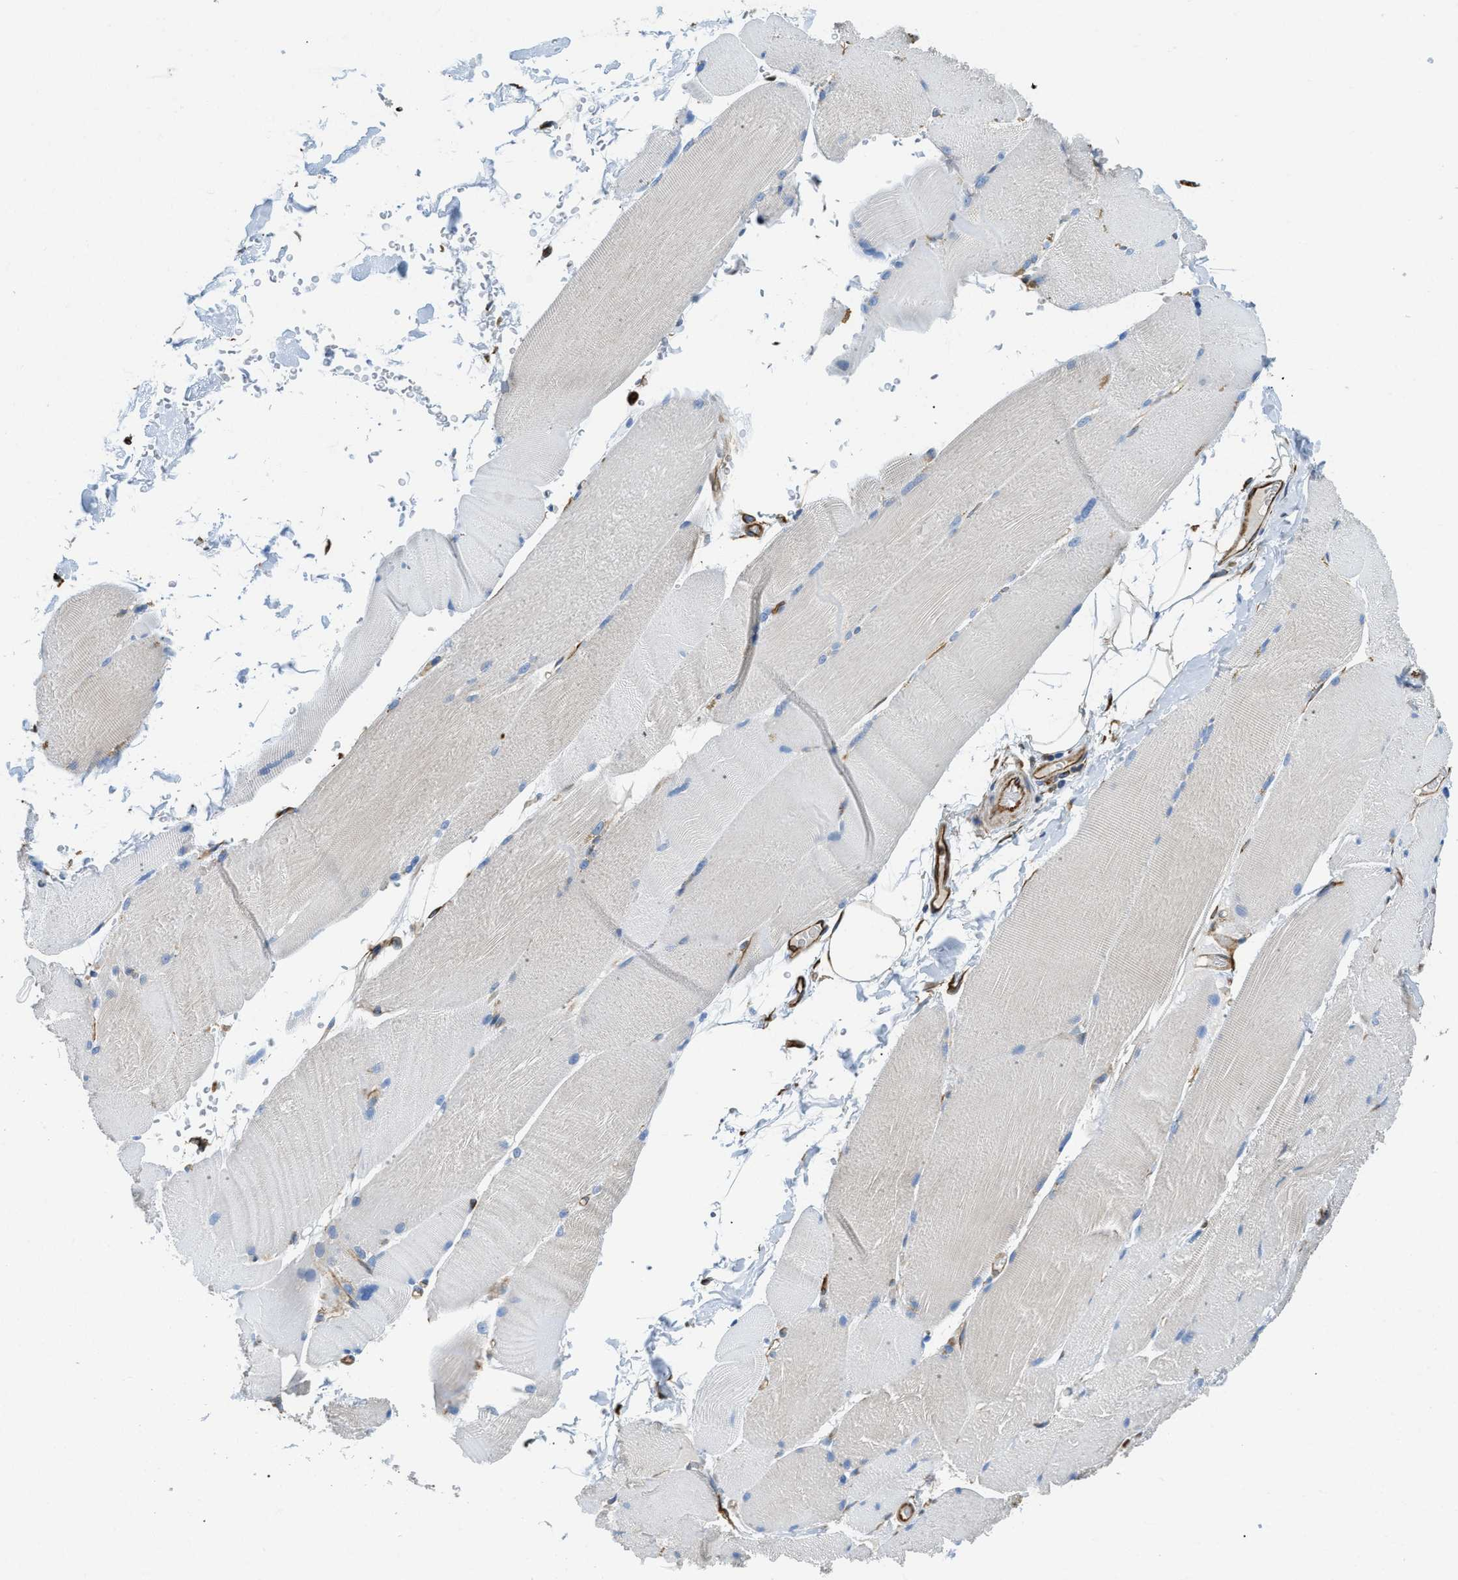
{"staining": {"intensity": "negative", "quantity": "none", "location": "none"}, "tissue": "skeletal muscle", "cell_type": "Myocytes", "image_type": "normal", "snomed": [{"axis": "morphology", "description": "Normal tissue, NOS"}, {"axis": "topography", "description": "Skin"}, {"axis": "topography", "description": "Skeletal muscle"}], "caption": "This is a image of immunohistochemistry staining of normal skeletal muscle, which shows no positivity in myocytes.", "gene": "HSD17B12", "patient": {"sex": "male", "age": 83}}